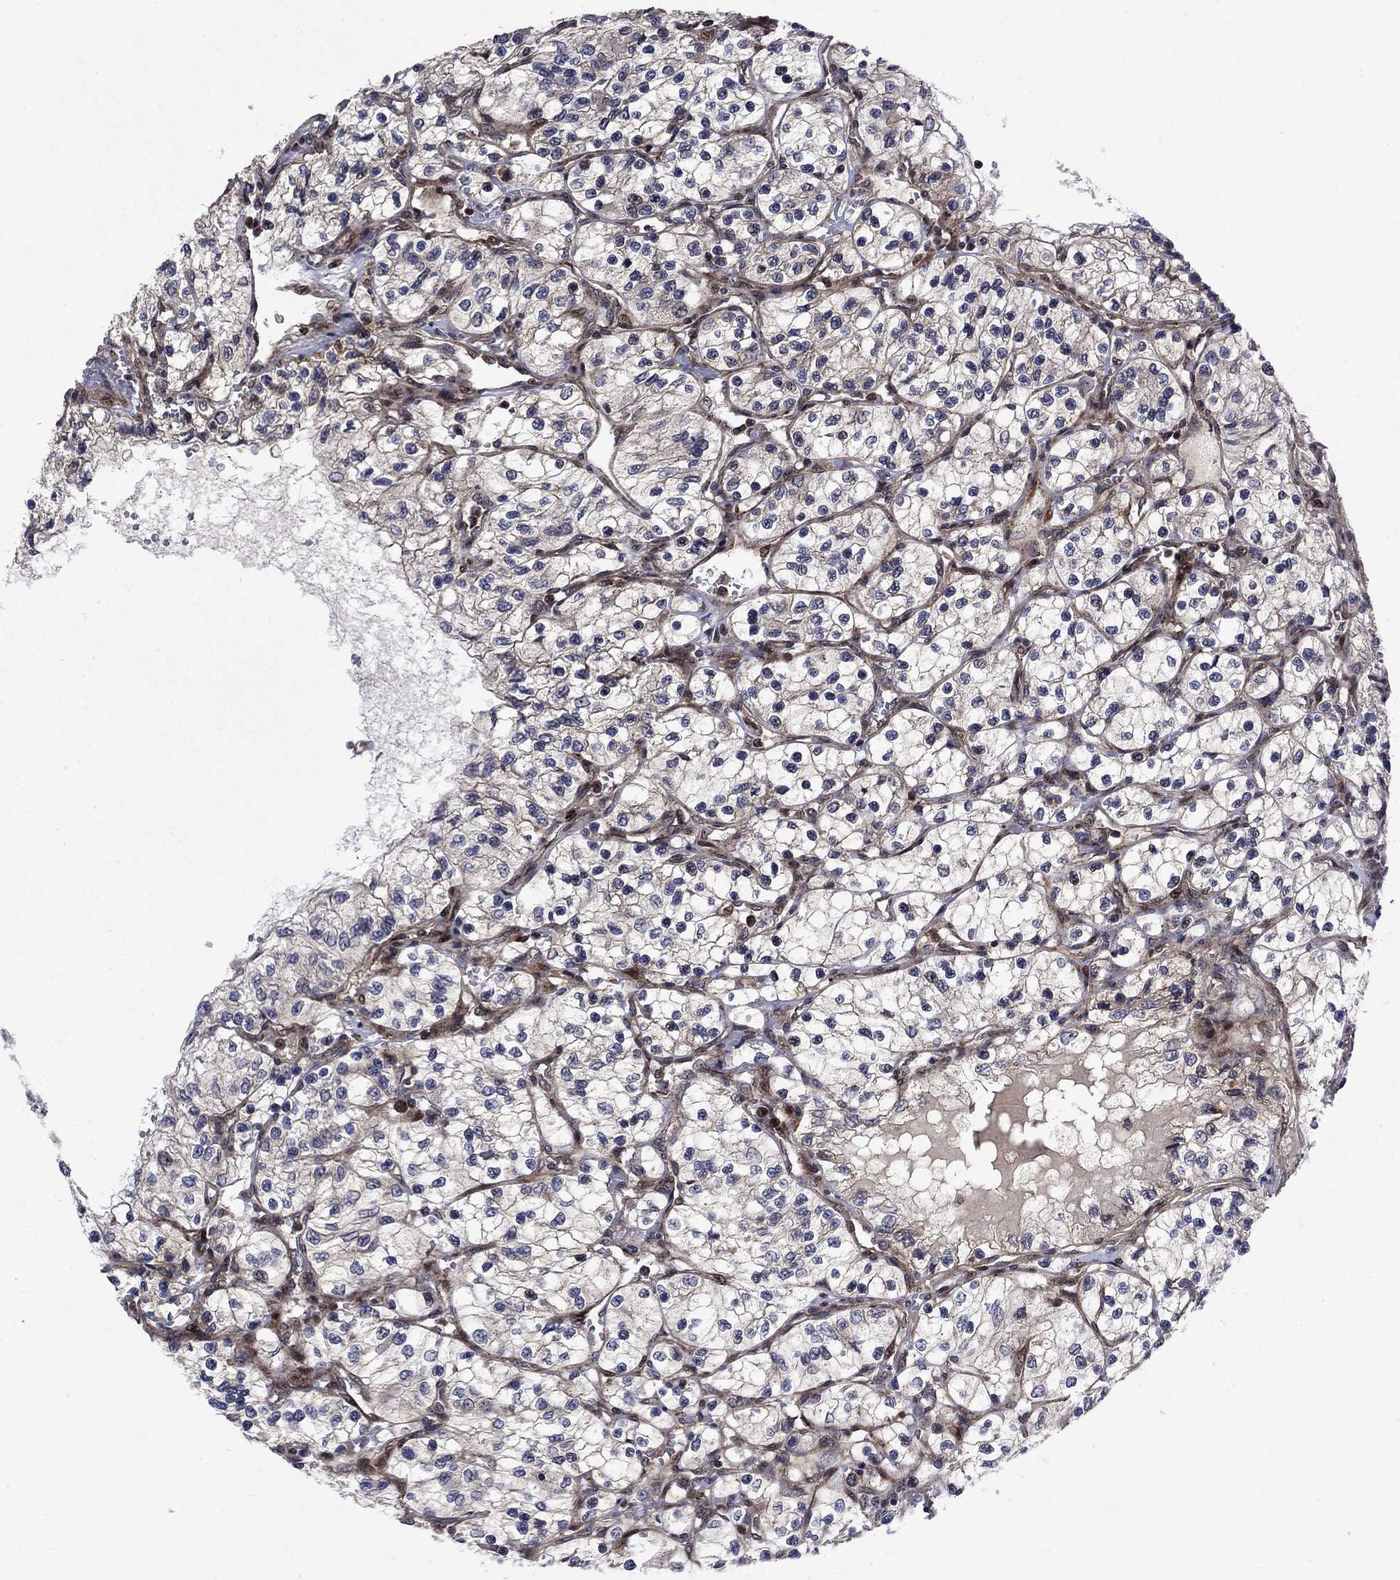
{"staining": {"intensity": "weak", "quantity": "<25%", "location": "cytoplasmic/membranous,nuclear"}, "tissue": "renal cancer", "cell_type": "Tumor cells", "image_type": "cancer", "snomed": [{"axis": "morphology", "description": "Adenocarcinoma, NOS"}, {"axis": "topography", "description": "Kidney"}], "caption": "DAB (3,3'-diaminobenzidine) immunohistochemical staining of human renal cancer exhibits no significant staining in tumor cells. Brightfield microscopy of immunohistochemistry (IHC) stained with DAB (brown) and hematoxylin (blue), captured at high magnification.", "gene": "AGTPBP1", "patient": {"sex": "female", "age": 69}}